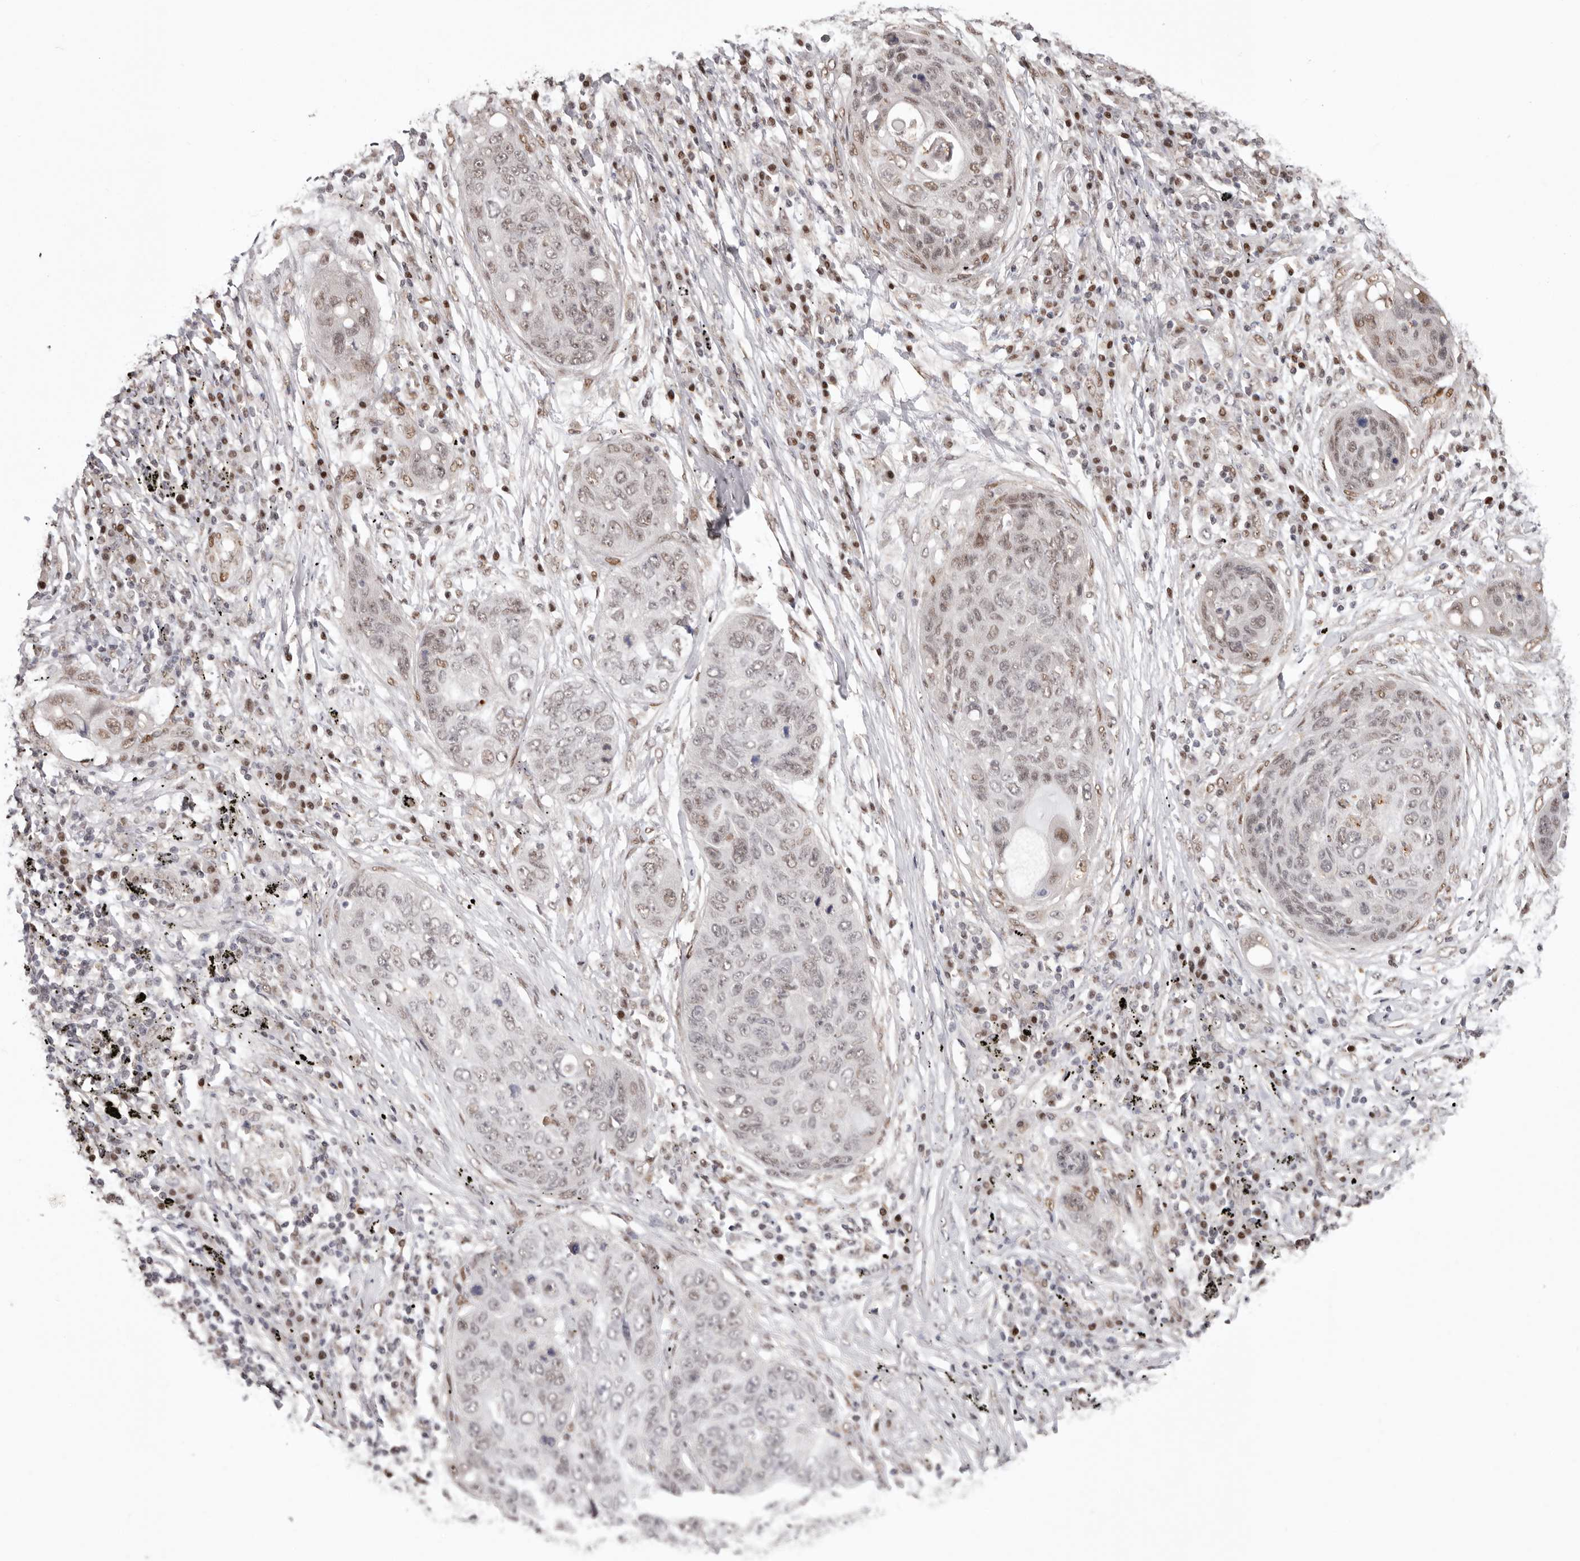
{"staining": {"intensity": "weak", "quantity": ">75%", "location": "nuclear"}, "tissue": "lung cancer", "cell_type": "Tumor cells", "image_type": "cancer", "snomed": [{"axis": "morphology", "description": "Squamous cell carcinoma, NOS"}, {"axis": "topography", "description": "Lung"}], "caption": "Immunohistochemical staining of lung cancer (squamous cell carcinoma) demonstrates low levels of weak nuclear staining in about >75% of tumor cells.", "gene": "SMAD7", "patient": {"sex": "female", "age": 63}}